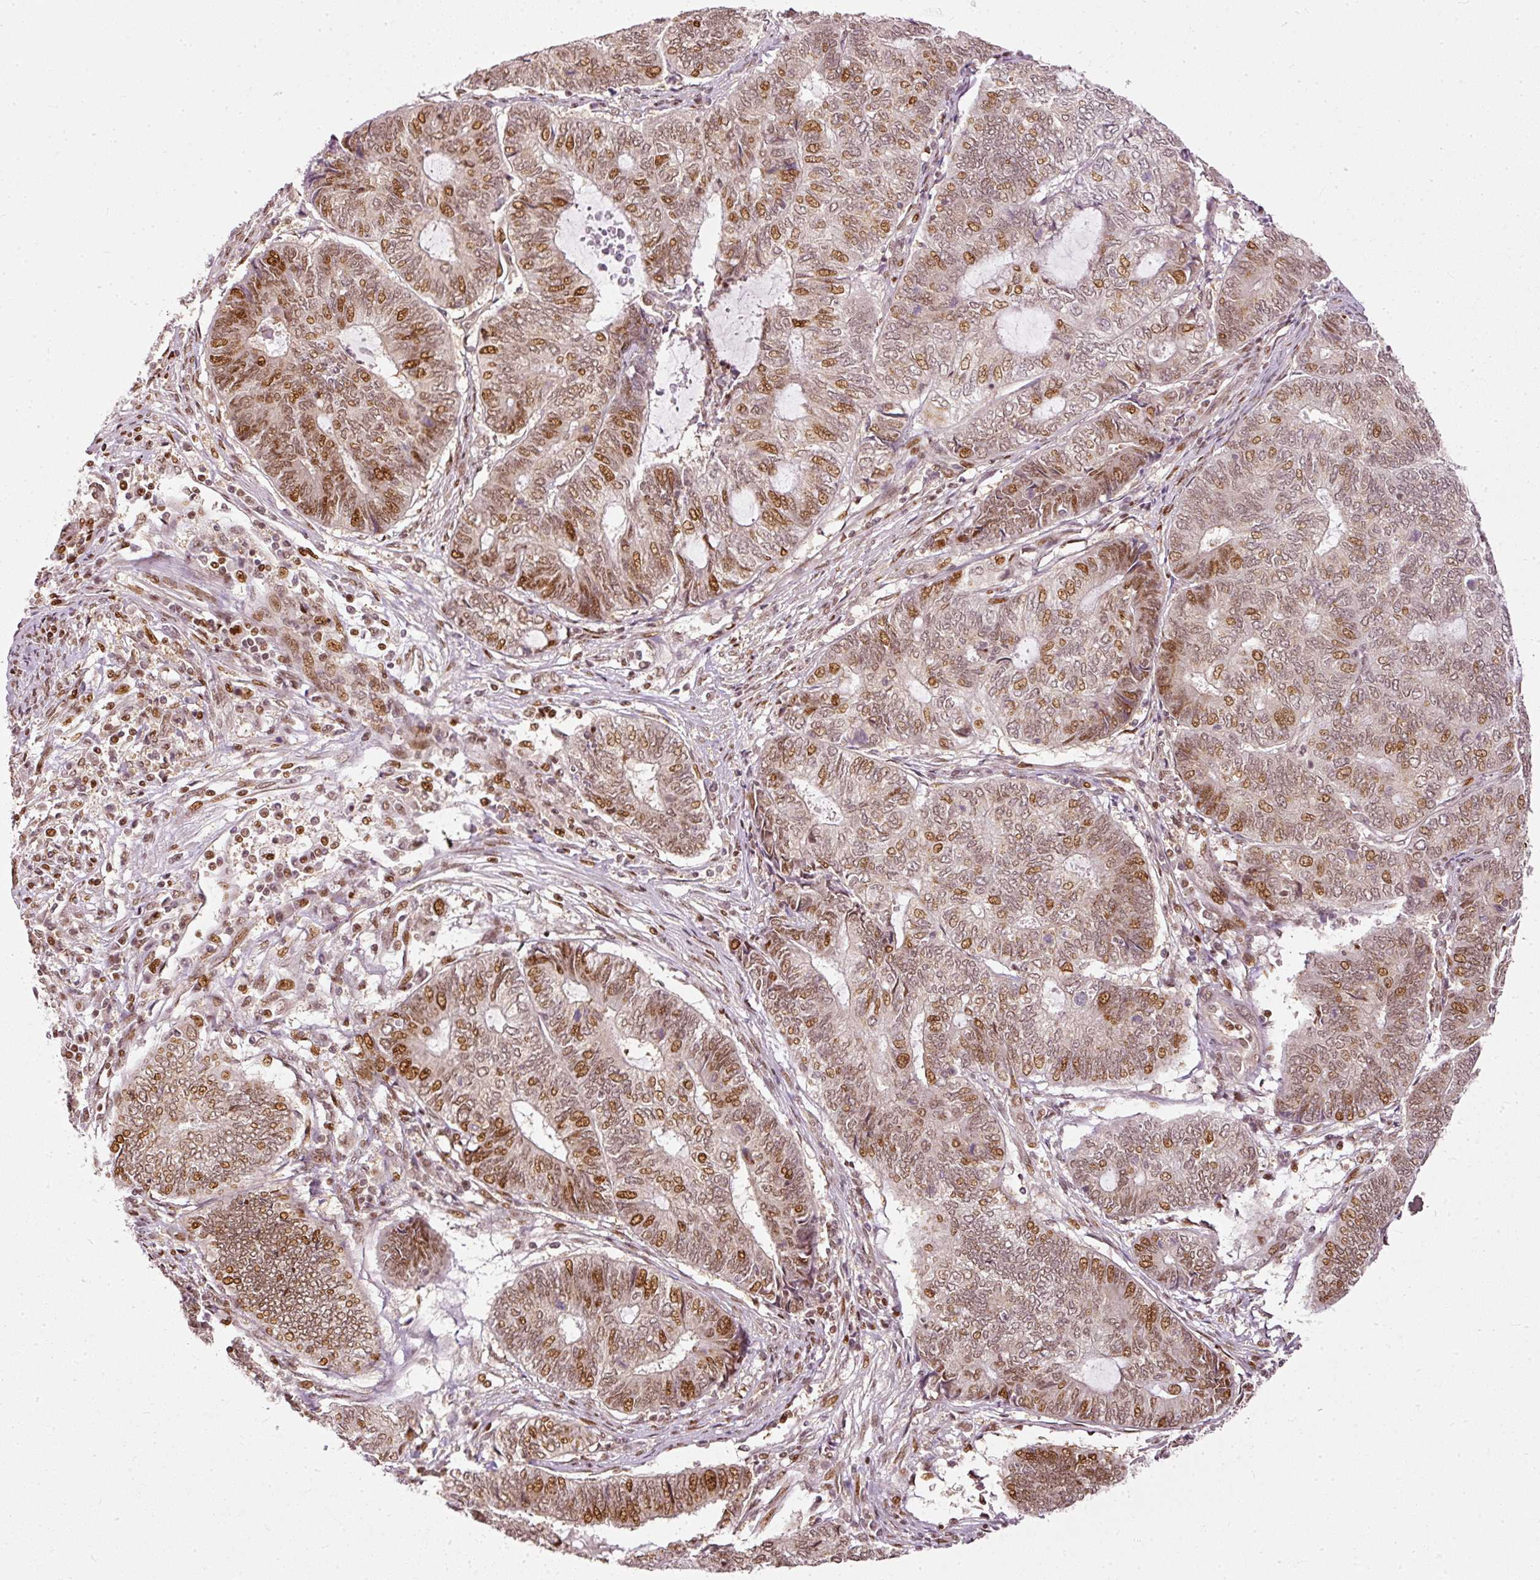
{"staining": {"intensity": "moderate", "quantity": ">75%", "location": "nuclear"}, "tissue": "endometrial cancer", "cell_type": "Tumor cells", "image_type": "cancer", "snomed": [{"axis": "morphology", "description": "Adenocarcinoma, NOS"}, {"axis": "topography", "description": "Uterus"}, {"axis": "topography", "description": "Endometrium"}], "caption": "Protein staining shows moderate nuclear staining in approximately >75% of tumor cells in adenocarcinoma (endometrial).", "gene": "ZNF778", "patient": {"sex": "female", "age": 70}}